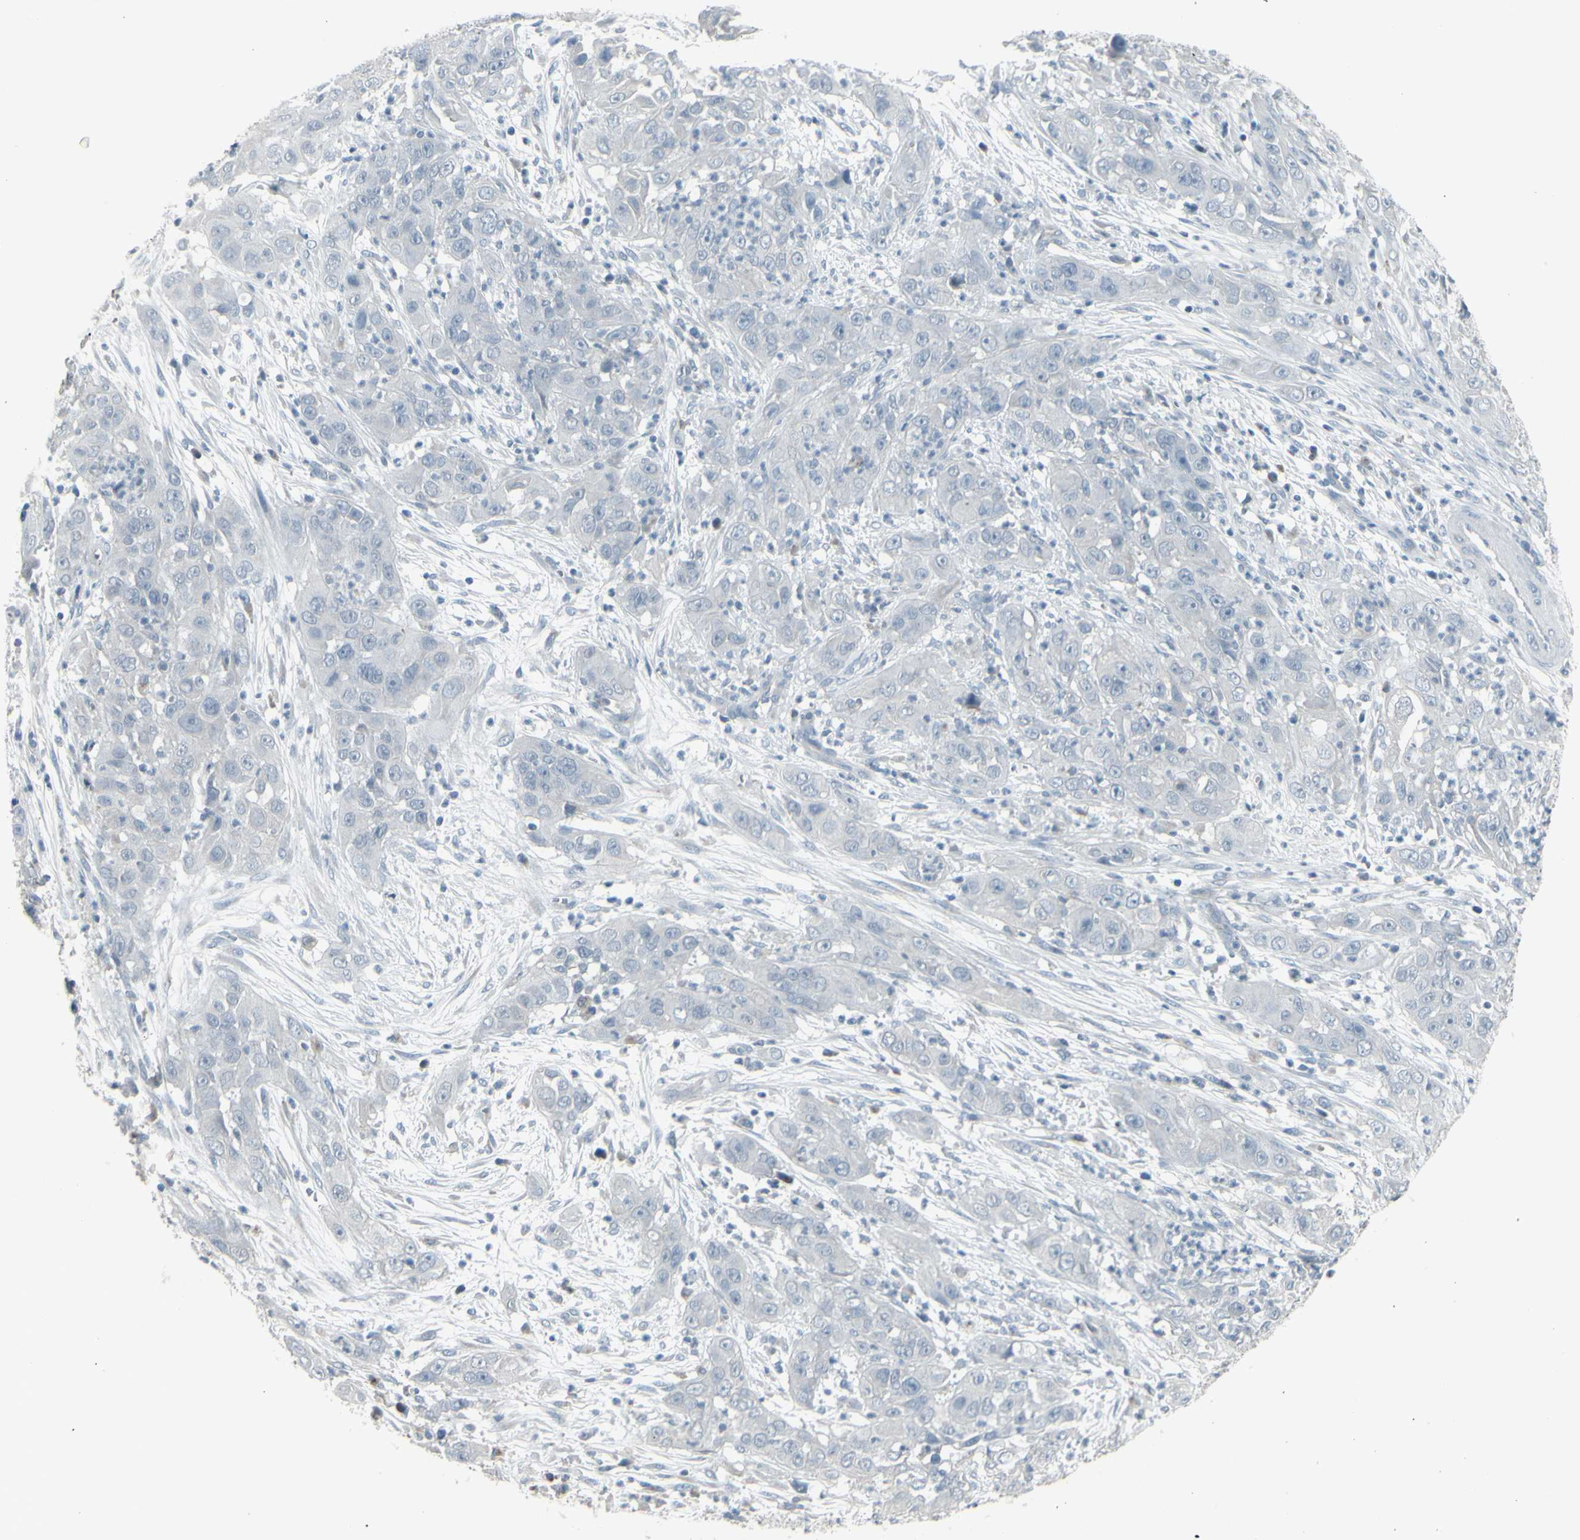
{"staining": {"intensity": "negative", "quantity": "none", "location": "none"}, "tissue": "cervical cancer", "cell_type": "Tumor cells", "image_type": "cancer", "snomed": [{"axis": "morphology", "description": "Squamous cell carcinoma, NOS"}, {"axis": "topography", "description": "Cervix"}], "caption": "Protein analysis of cervical squamous cell carcinoma reveals no significant expression in tumor cells.", "gene": "CD79B", "patient": {"sex": "female", "age": 32}}